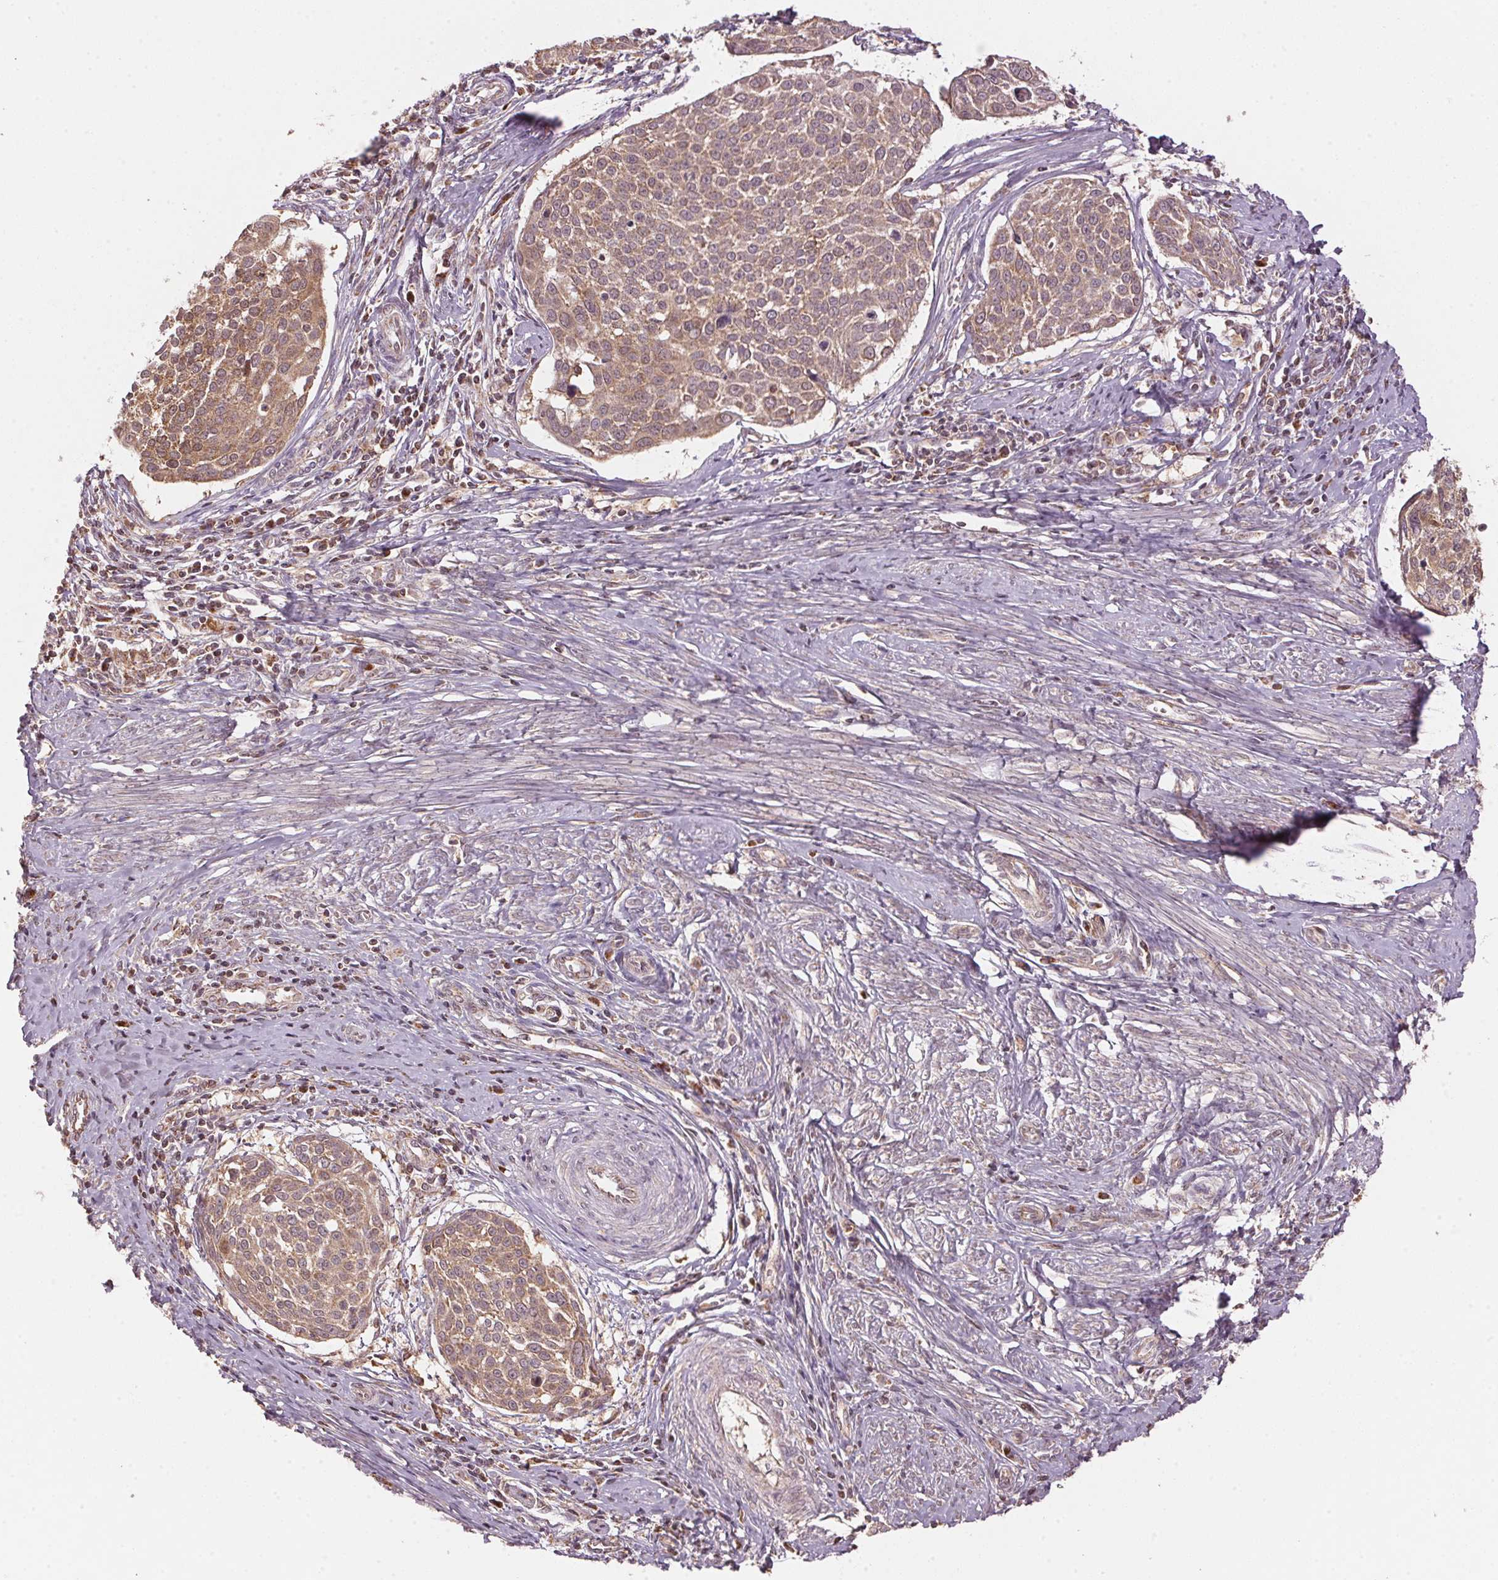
{"staining": {"intensity": "moderate", "quantity": ">75%", "location": "cytoplasmic/membranous"}, "tissue": "cervical cancer", "cell_type": "Tumor cells", "image_type": "cancer", "snomed": [{"axis": "morphology", "description": "Squamous cell carcinoma, NOS"}, {"axis": "topography", "description": "Cervix"}], "caption": "There is medium levels of moderate cytoplasmic/membranous positivity in tumor cells of cervical cancer (squamous cell carcinoma), as demonstrated by immunohistochemical staining (brown color).", "gene": "ARHGAP6", "patient": {"sex": "female", "age": 39}}